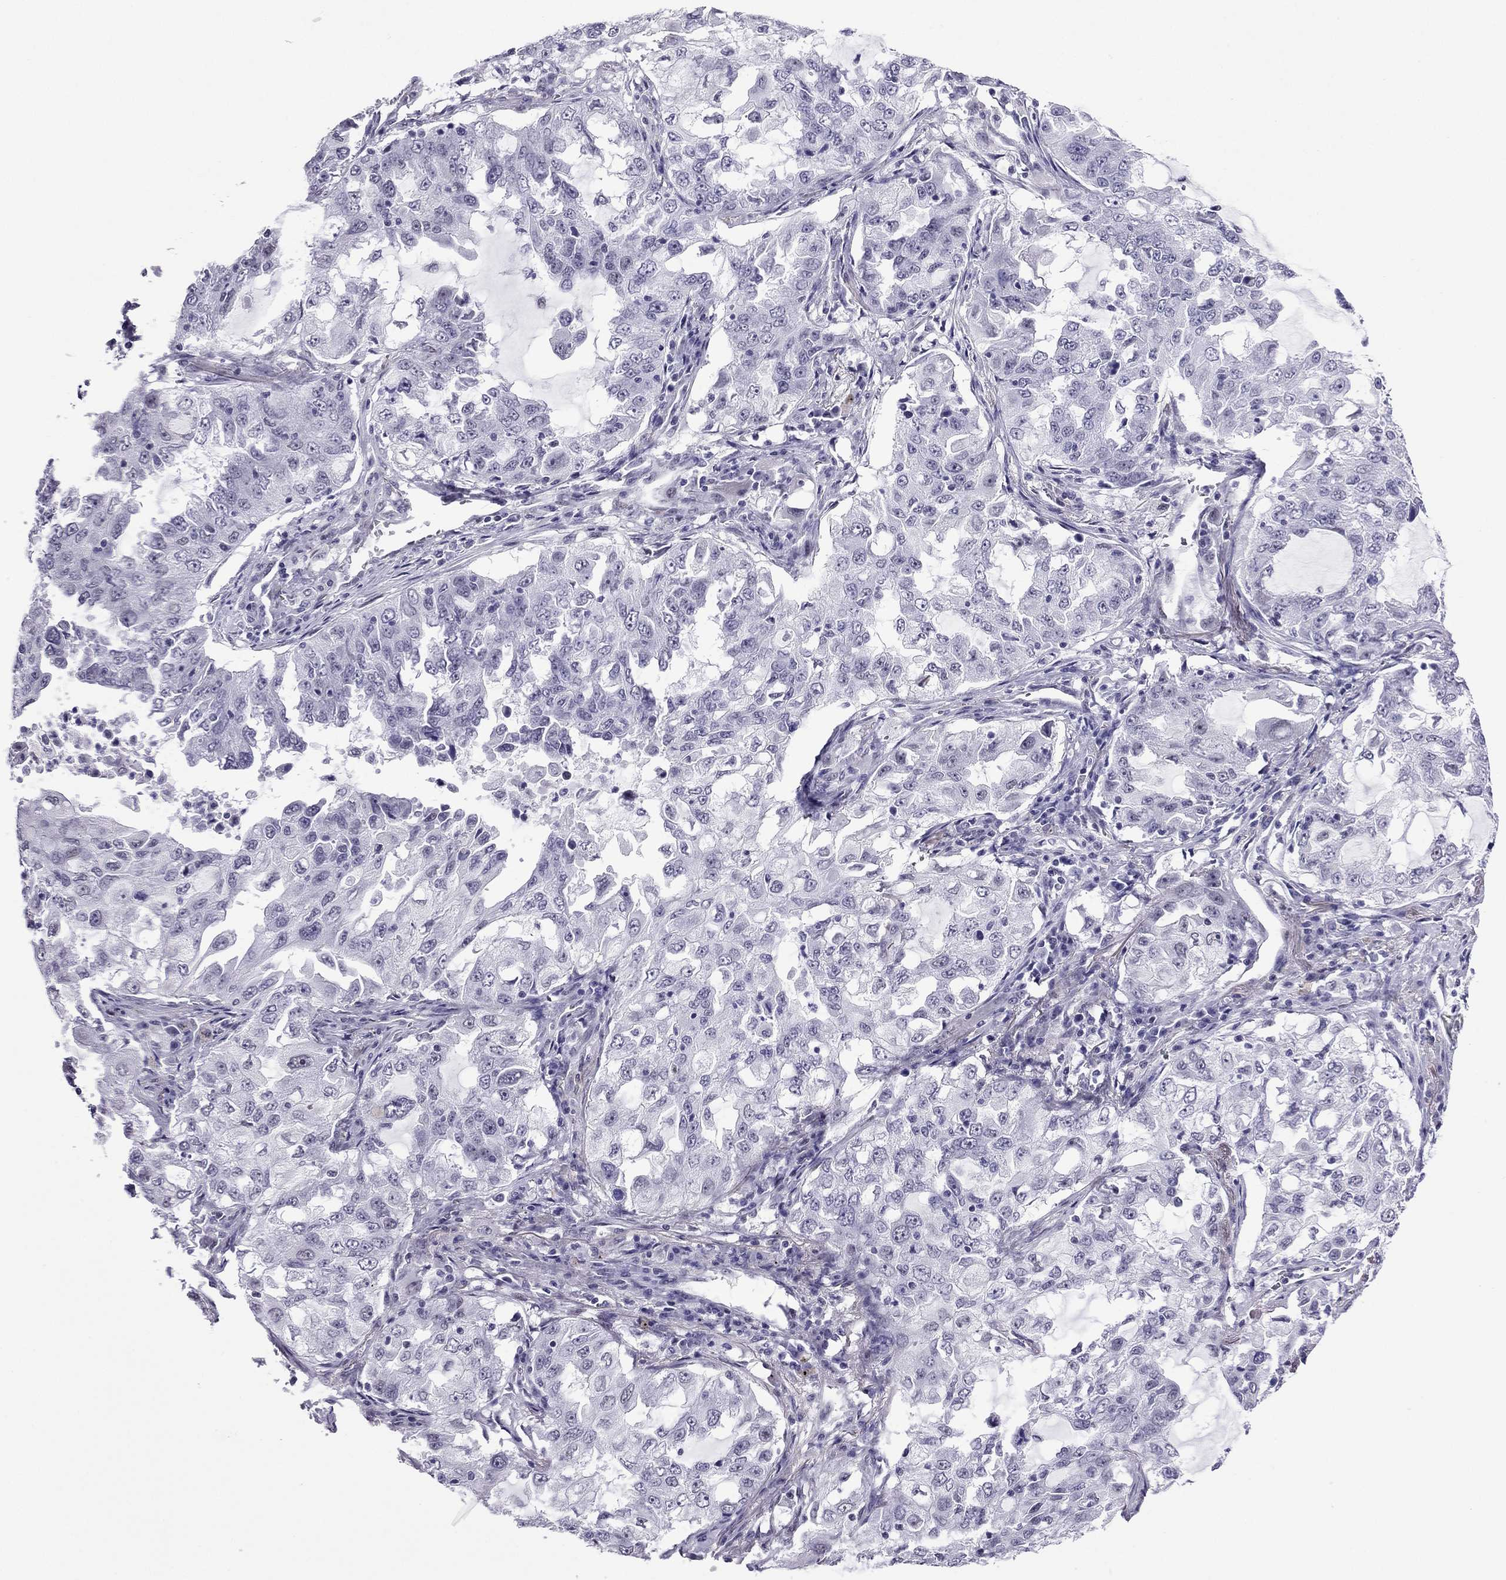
{"staining": {"intensity": "negative", "quantity": "none", "location": "none"}, "tissue": "lung cancer", "cell_type": "Tumor cells", "image_type": "cancer", "snomed": [{"axis": "morphology", "description": "Adenocarcinoma, NOS"}, {"axis": "topography", "description": "Lung"}], "caption": "This is an immunohistochemistry micrograph of lung adenocarcinoma. There is no staining in tumor cells.", "gene": "ZNF646", "patient": {"sex": "female", "age": 61}}